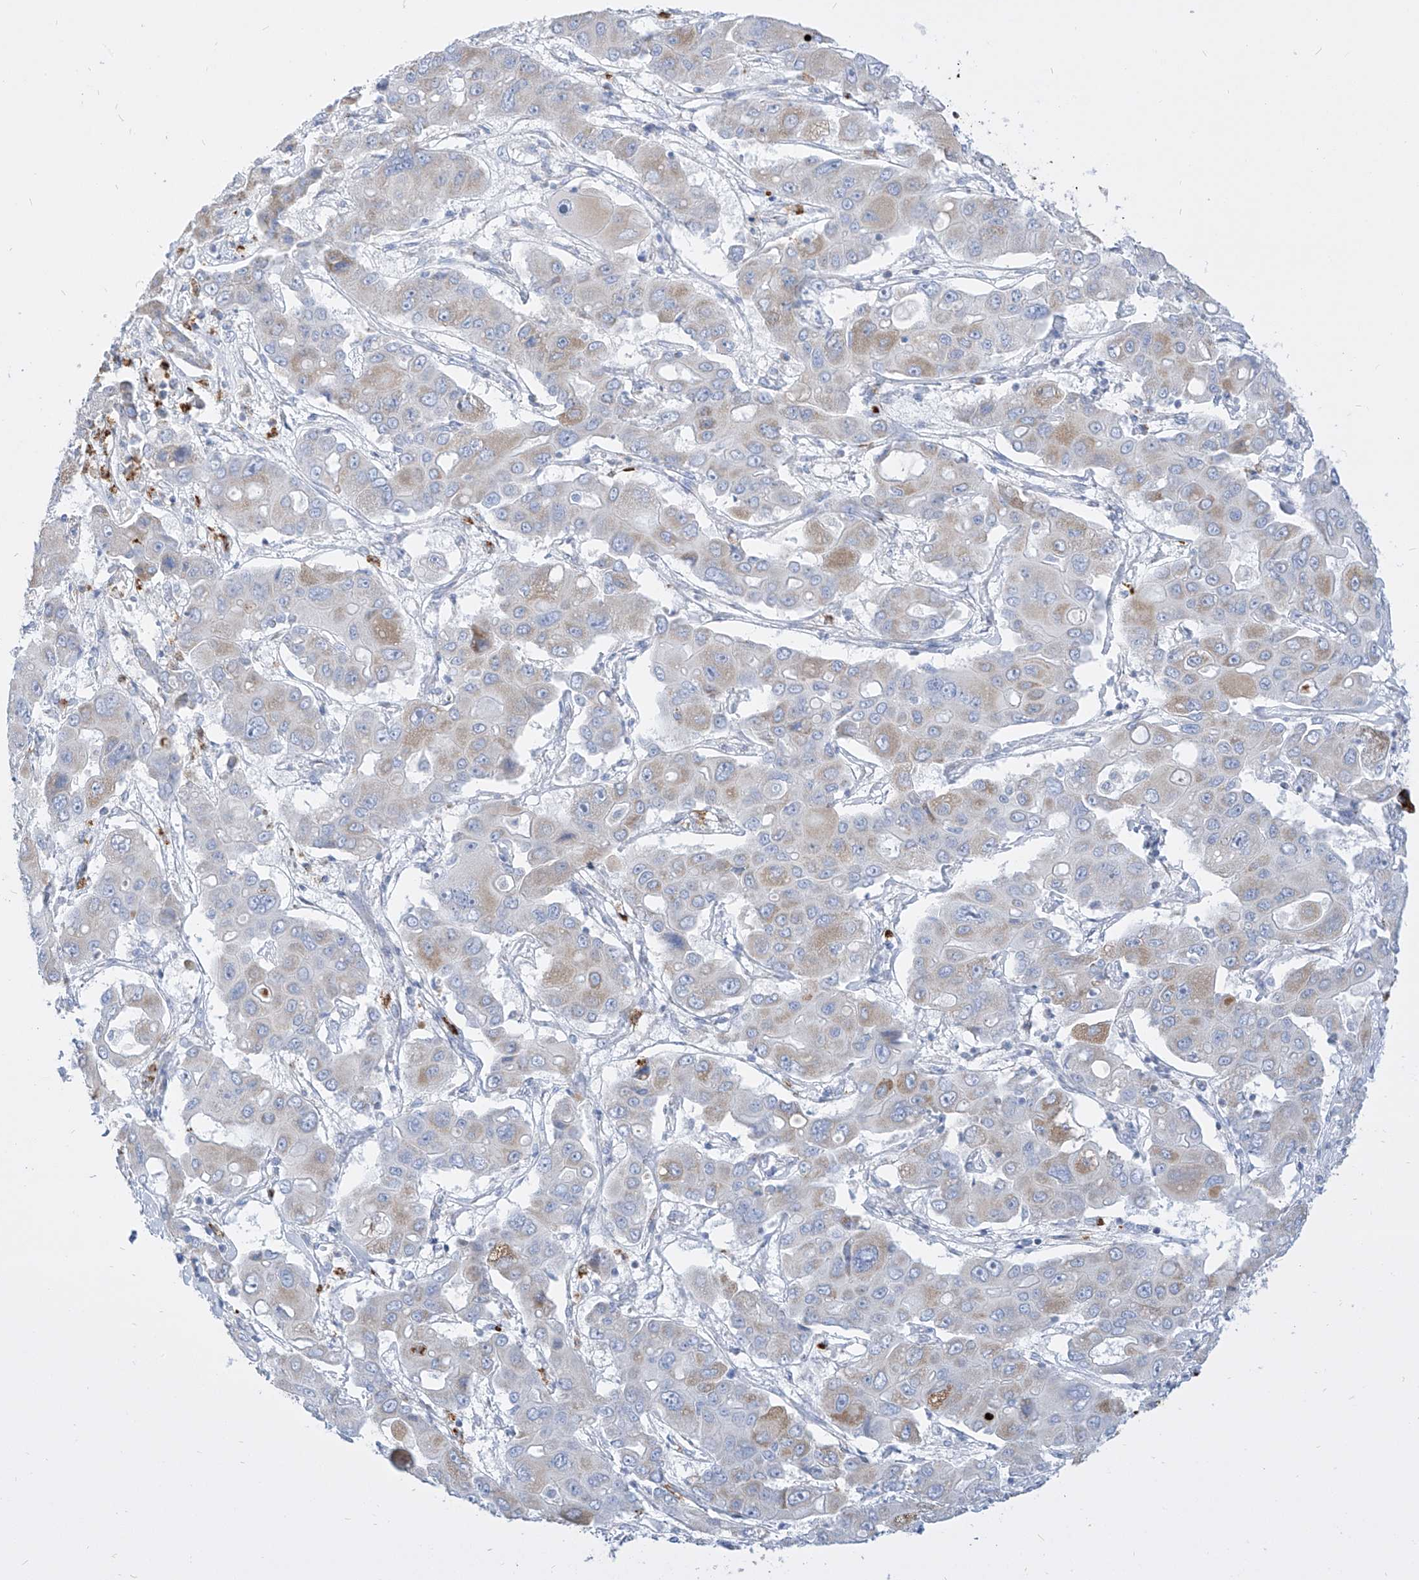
{"staining": {"intensity": "moderate", "quantity": "<25%", "location": "cytoplasmic/membranous"}, "tissue": "liver cancer", "cell_type": "Tumor cells", "image_type": "cancer", "snomed": [{"axis": "morphology", "description": "Cholangiocarcinoma"}, {"axis": "topography", "description": "Liver"}], "caption": "Protein analysis of liver cancer (cholangiocarcinoma) tissue reveals moderate cytoplasmic/membranous expression in about <25% of tumor cells.", "gene": "COQ3", "patient": {"sex": "male", "age": 67}}